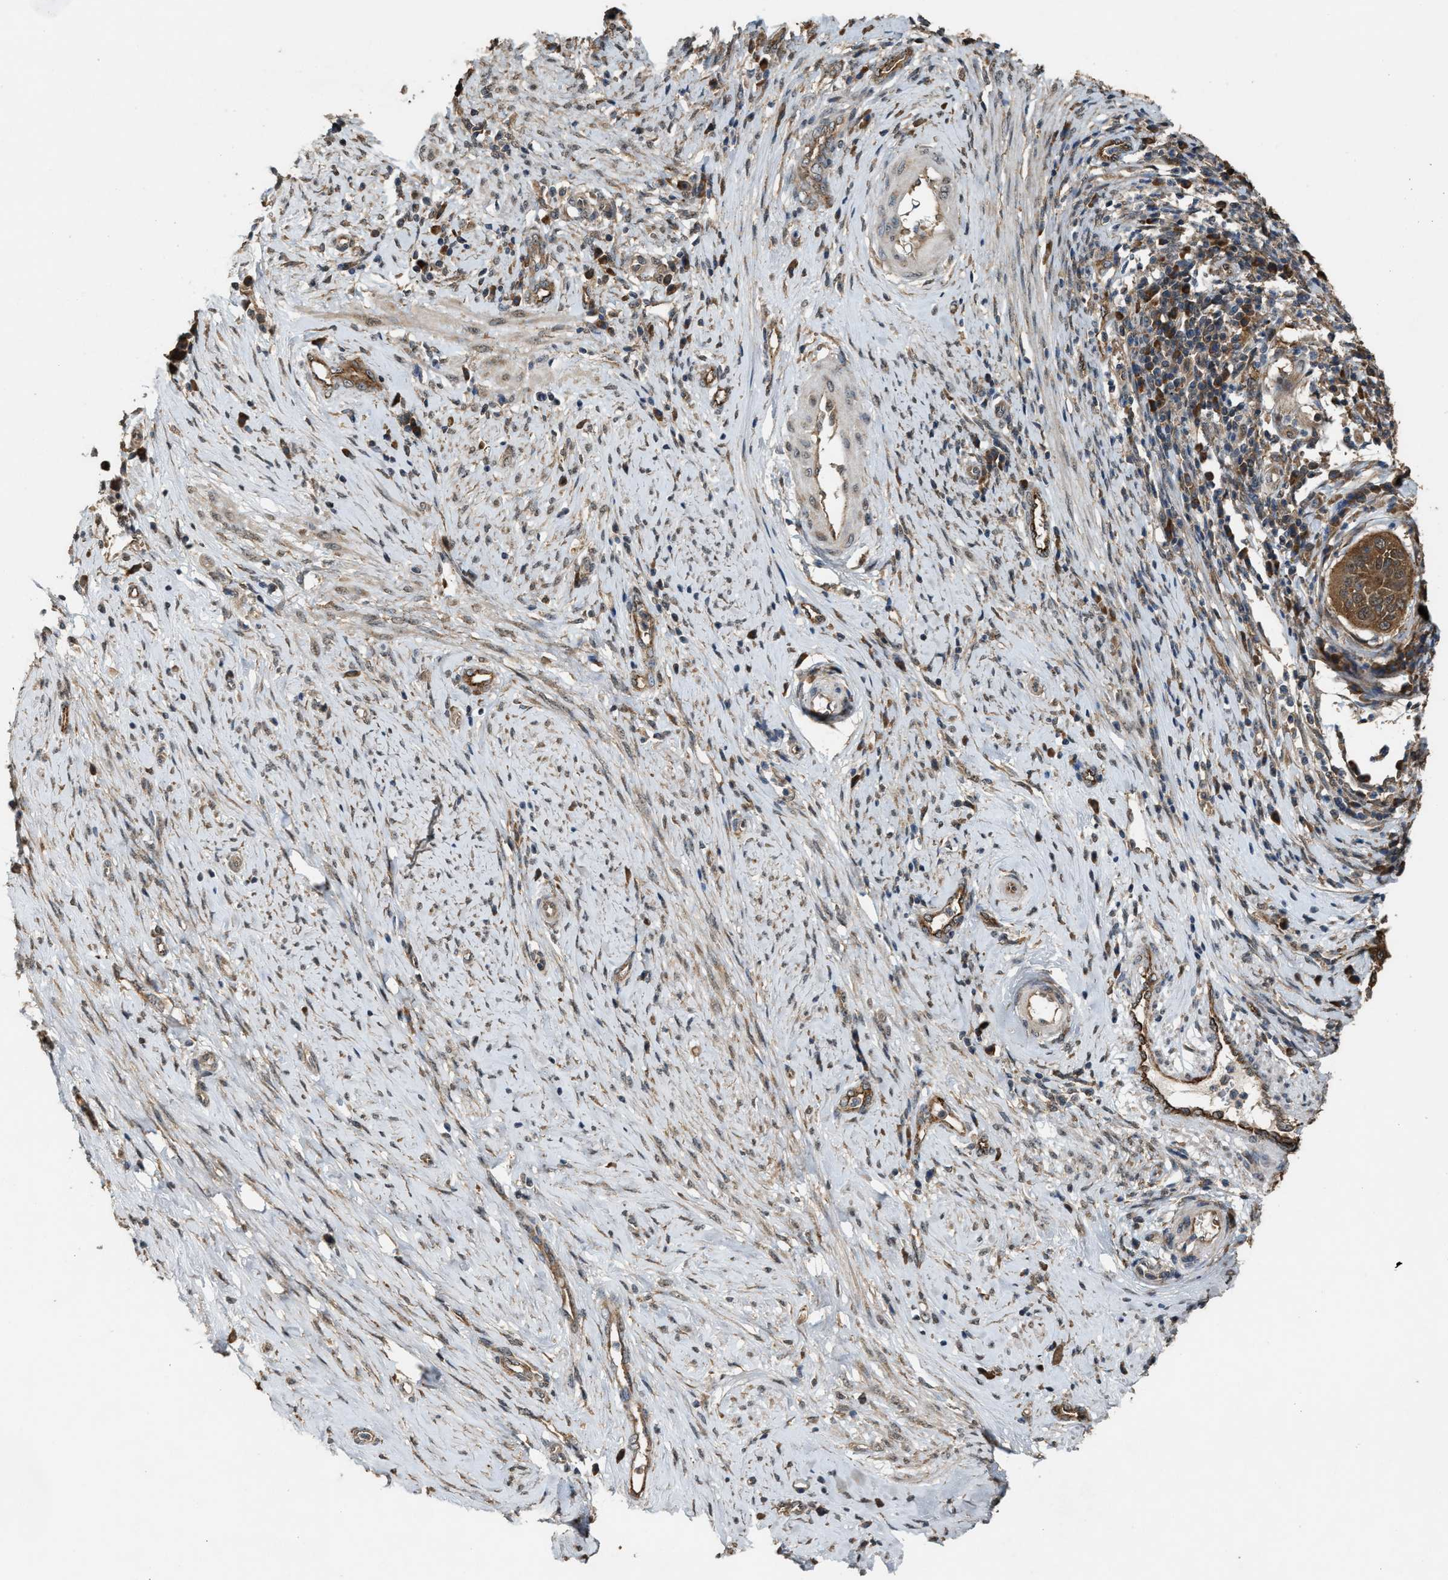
{"staining": {"intensity": "moderate", "quantity": ">75%", "location": "cytoplasmic/membranous"}, "tissue": "cervical cancer", "cell_type": "Tumor cells", "image_type": "cancer", "snomed": [{"axis": "morphology", "description": "Normal tissue, NOS"}, {"axis": "morphology", "description": "Squamous cell carcinoma, NOS"}, {"axis": "topography", "description": "Cervix"}], "caption": "Cervical cancer was stained to show a protein in brown. There is medium levels of moderate cytoplasmic/membranous staining in approximately >75% of tumor cells.", "gene": "ARHGEF5", "patient": {"sex": "female", "age": 39}}